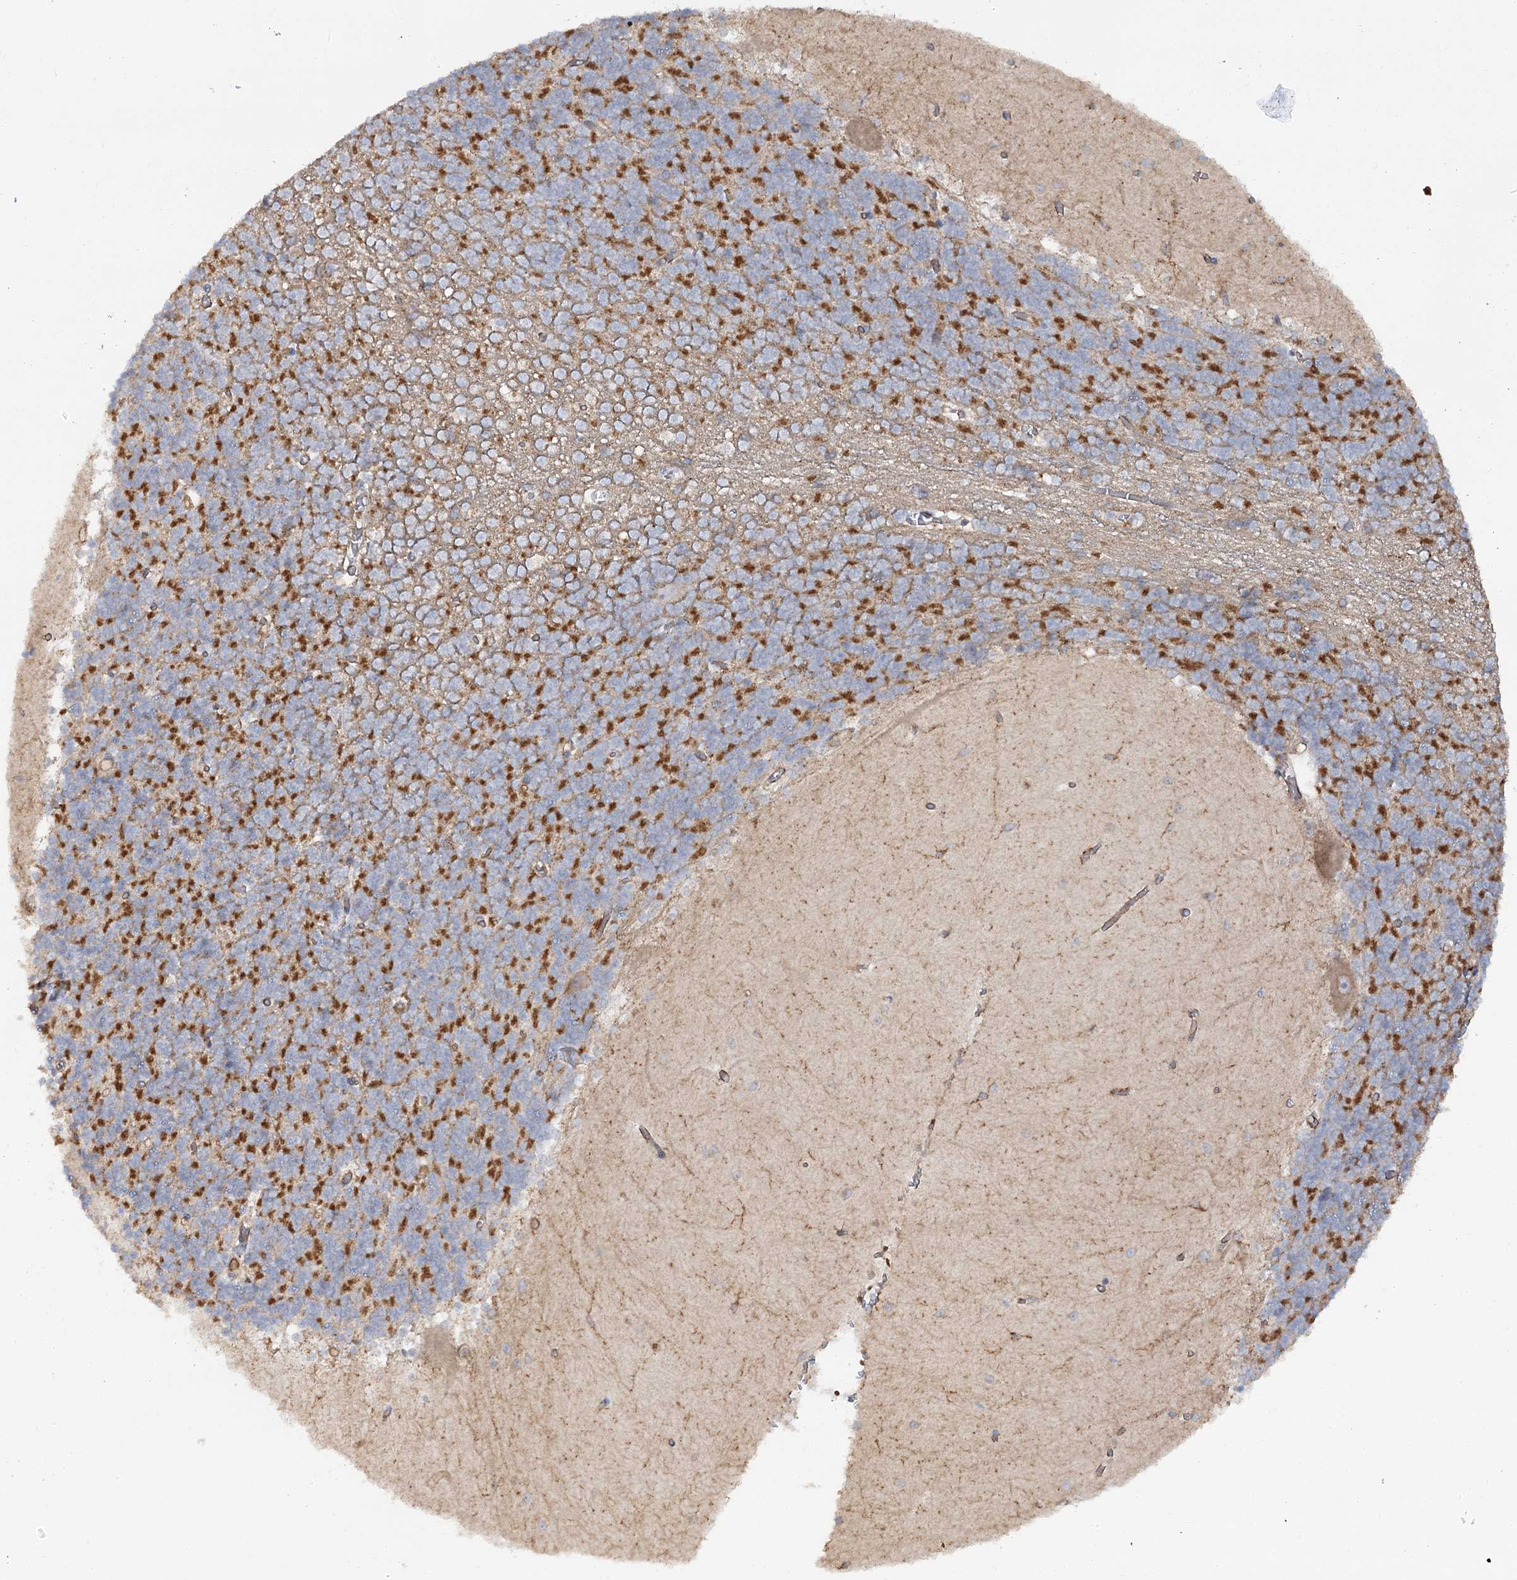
{"staining": {"intensity": "strong", "quantity": "25%-75%", "location": "cytoplasmic/membranous"}, "tissue": "cerebellum", "cell_type": "Cells in granular layer", "image_type": "normal", "snomed": [{"axis": "morphology", "description": "Normal tissue, NOS"}, {"axis": "topography", "description": "Cerebellum"}], "caption": "Cells in granular layer exhibit high levels of strong cytoplasmic/membranous staining in approximately 25%-75% of cells in benign human cerebellum.", "gene": "KIAA0825", "patient": {"sex": "male", "age": 37}}